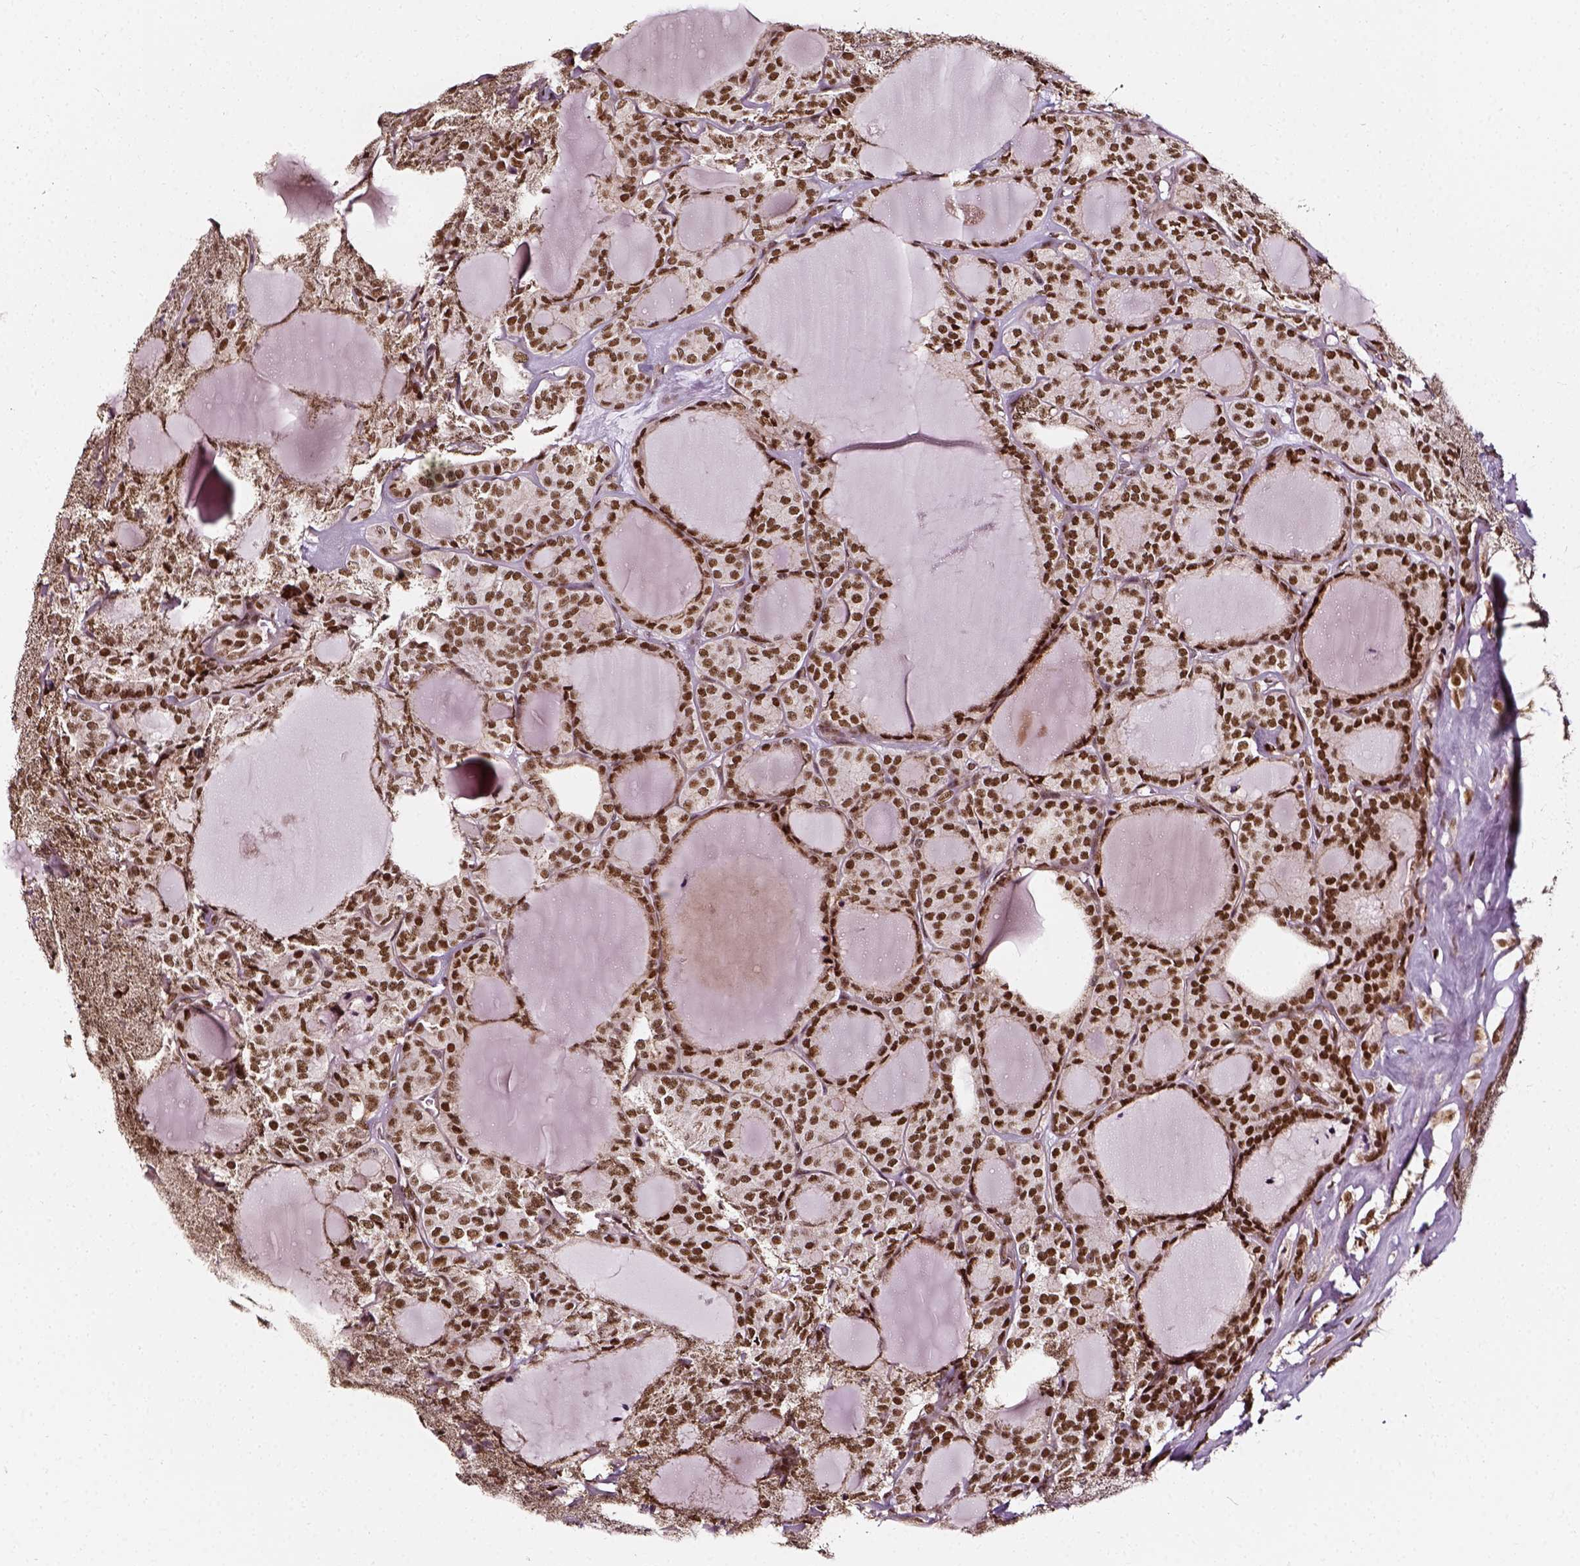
{"staining": {"intensity": "moderate", "quantity": ">75%", "location": "nuclear"}, "tissue": "thyroid cancer", "cell_type": "Tumor cells", "image_type": "cancer", "snomed": [{"axis": "morphology", "description": "Follicular adenoma carcinoma, NOS"}, {"axis": "topography", "description": "Thyroid gland"}], "caption": "IHC staining of follicular adenoma carcinoma (thyroid), which exhibits medium levels of moderate nuclear positivity in about >75% of tumor cells indicating moderate nuclear protein expression. The staining was performed using DAB (brown) for protein detection and nuclei were counterstained in hematoxylin (blue).", "gene": "NACC1", "patient": {"sex": "male", "age": 74}}